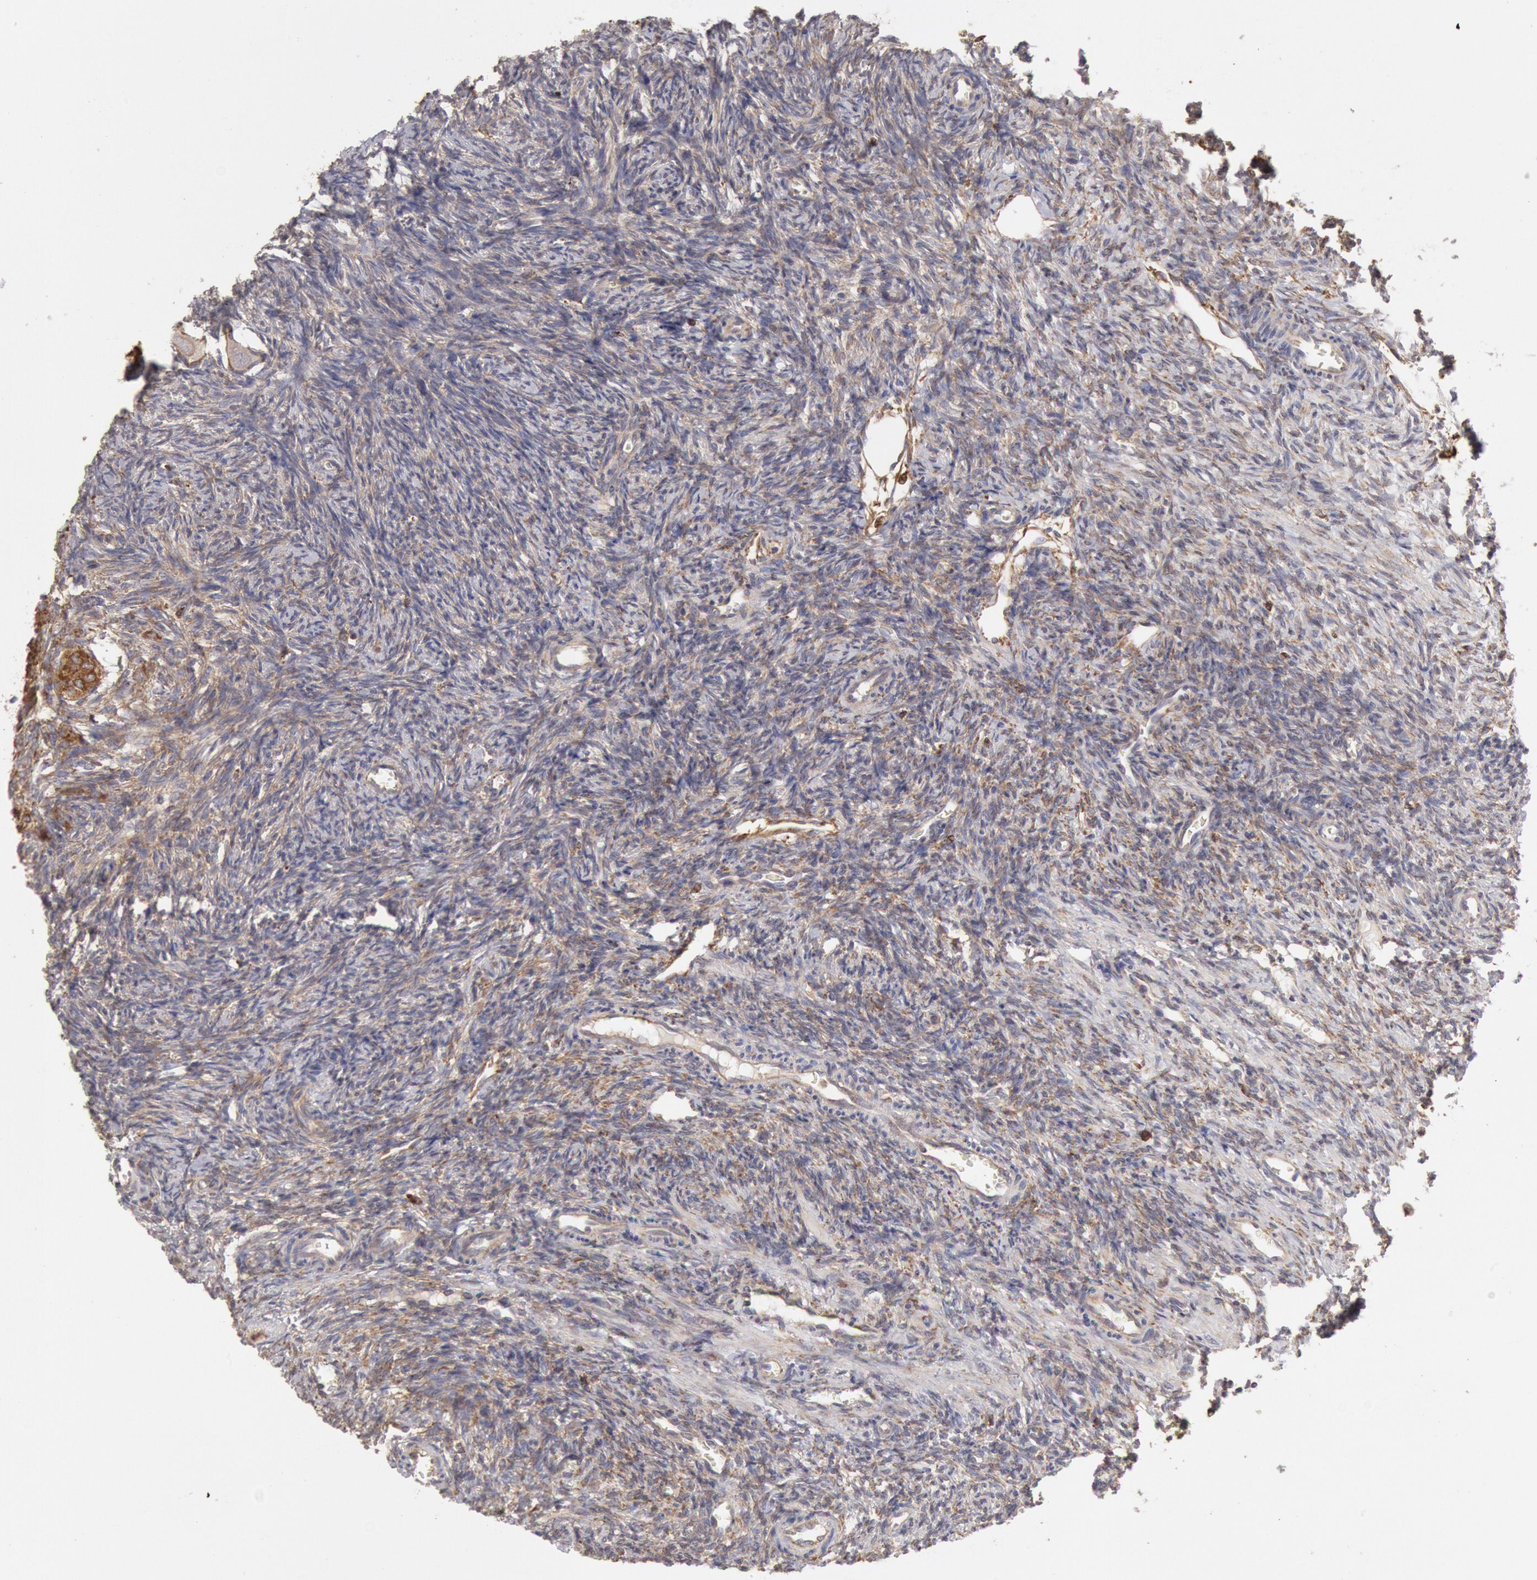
{"staining": {"intensity": "moderate", "quantity": ">75%", "location": "cytoplasmic/membranous"}, "tissue": "ovary", "cell_type": "Follicle cells", "image_type": "normal", "snomed": [{"axis": "morphology", "description": "Normal tissue, NOS"}, {"axis": "topography", "description": "Ovary"}], "caption": "About >75% of follicle cells in benign human ovary show moderate cytoplasmic/membranous protein expression as visualized by brown immunohistochemical staining.", "gene": "ERP44", "patient": {"sex": "female", "age": 27}}